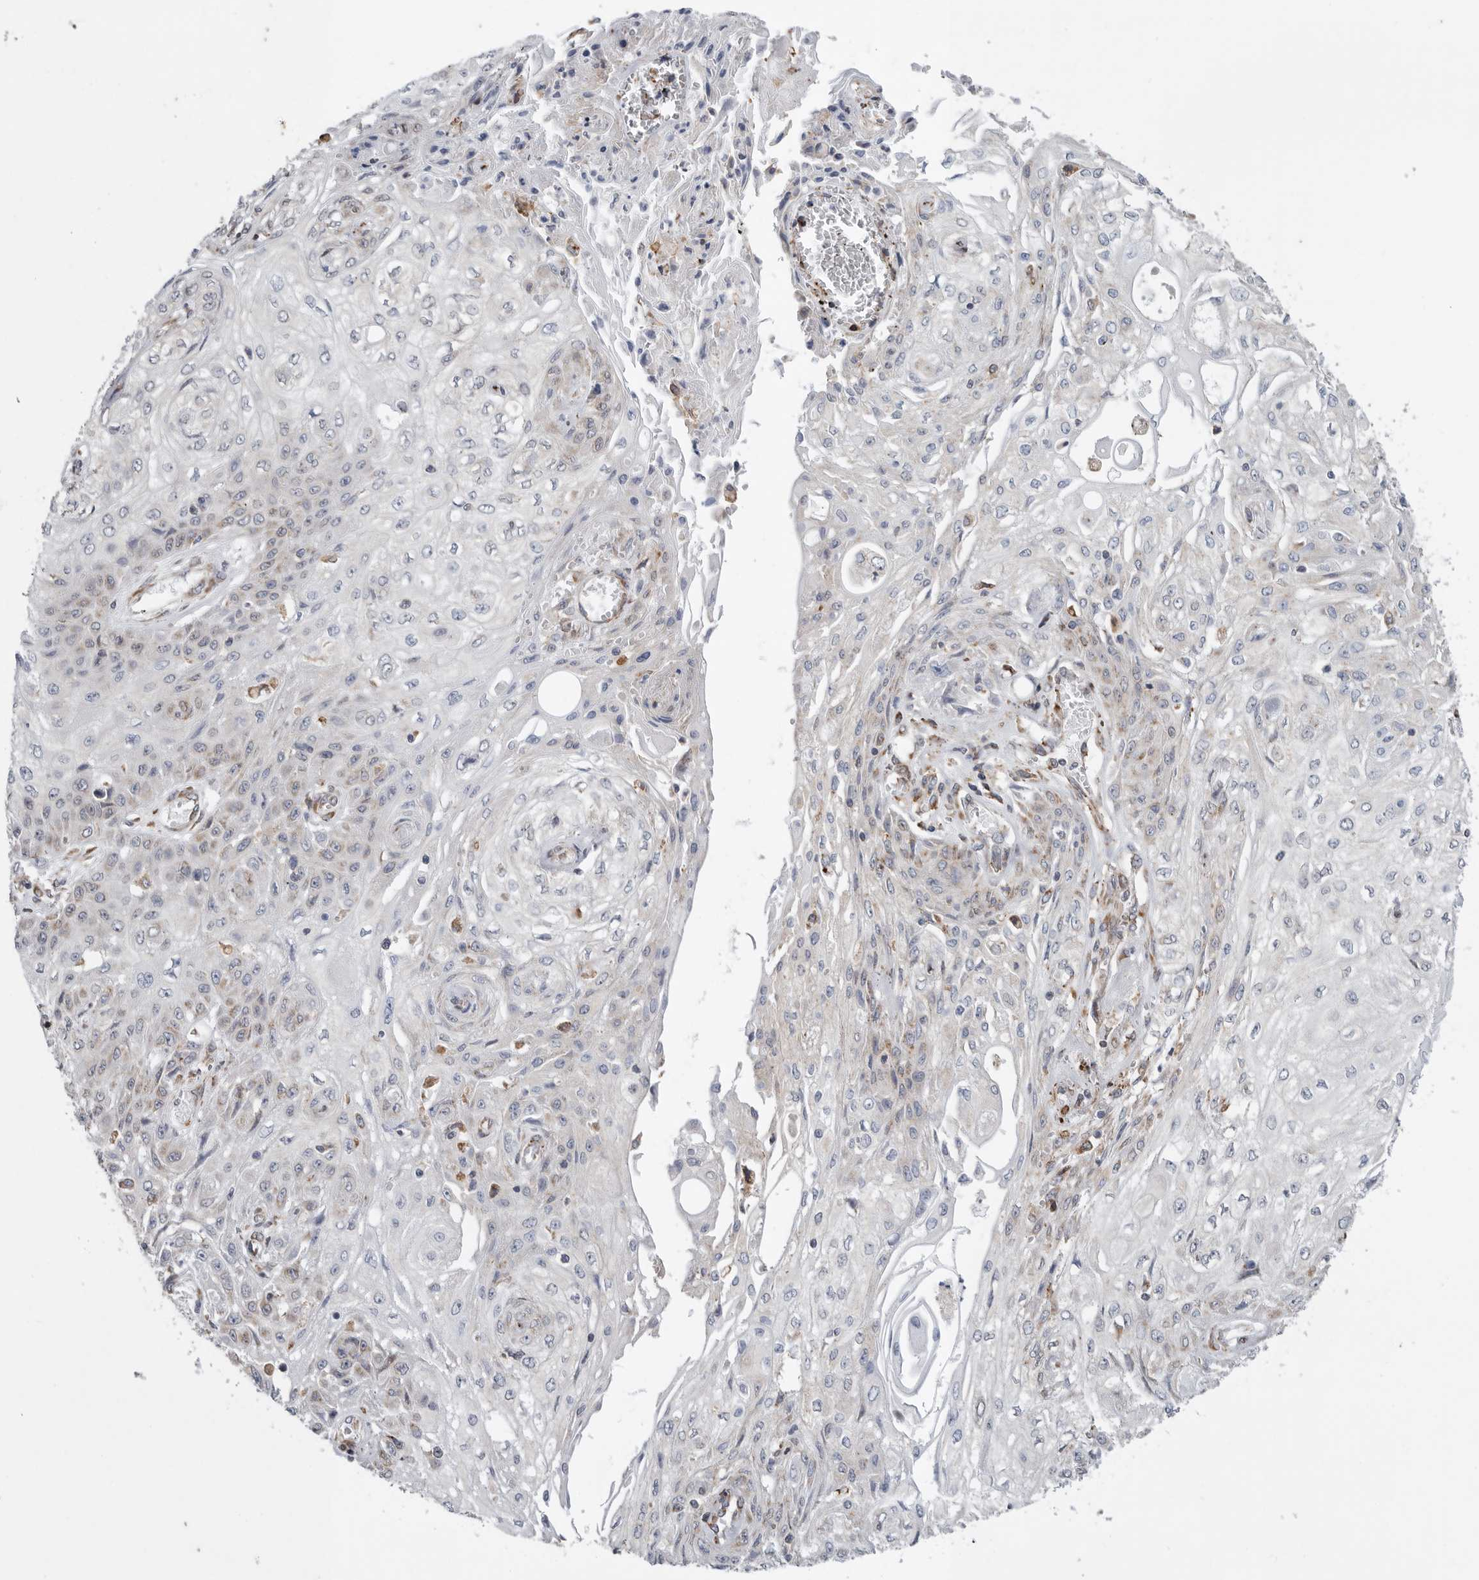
{"staining": {"intensity": "weak", "quantity": "25%-75%", "location": "cytoplasmic/membranous"}, "tissue": "skin cancer", "cell_type": "Tumor cells", "image_type": "cancer", "snomed": [{"axis": "morphology", "description": "Squamous cell carcinoma, NOS"}, {"axis": "morphology", "description": "Squamous cell carcinoma, metastatic, NOS"}, {"axis": "topography", "description": "Skin"}, {"axis": "topography", "description": "Lymph node"}], "caption": "Tumor cells show low levels of weak cytoplasmic/membranous positivity in approximately 25%-75% of cells in human skin cancer (squamous cell carcinoma).", "gene": "GANAB", "patient": {"sex": "male", "age": 75}}